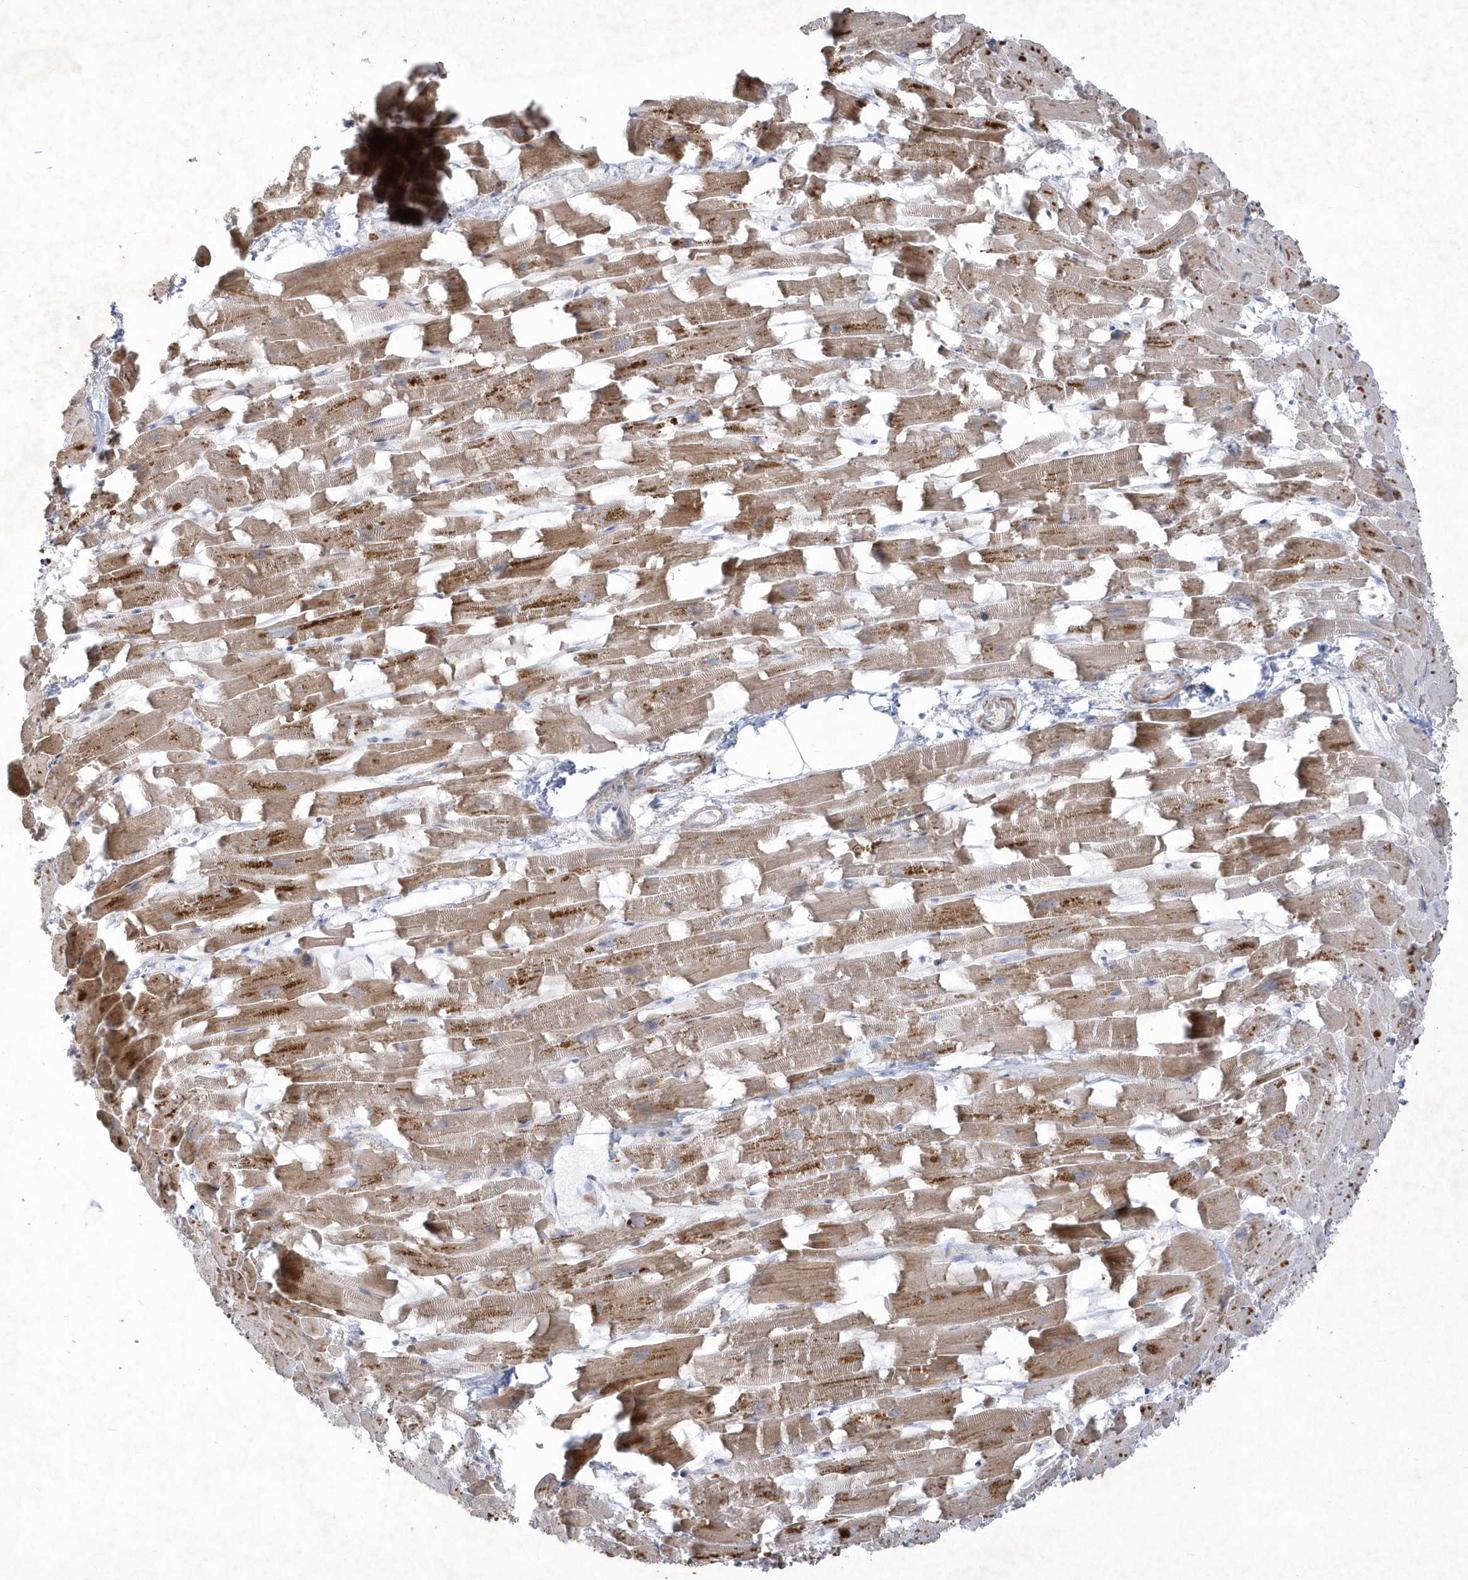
{"staining": {"intensity": "moderate", "quantity": ">75%", "location": "cytoplasmic/membranous"}, "tissue": "heart muscle", "cell_type": "Cardiomyocytes", "image_type": "normal", "snomed": [{"axis": "morphology", "description": "Normal tissue, NOS"}, {"axis": "topography", "description": "Heart"}], "caption": "Immunohistochemical staining of unremarkable human heart muscle displays moderate cytoplasmic/membranous protein expression in about >75% of cardiomyocytes. (DAB (3,3'-diaminobenzidine) IHC with brightfield microscopy, high magnification).", "gene": "LARS1", "patient": {"sex": "female", "age": 64}}